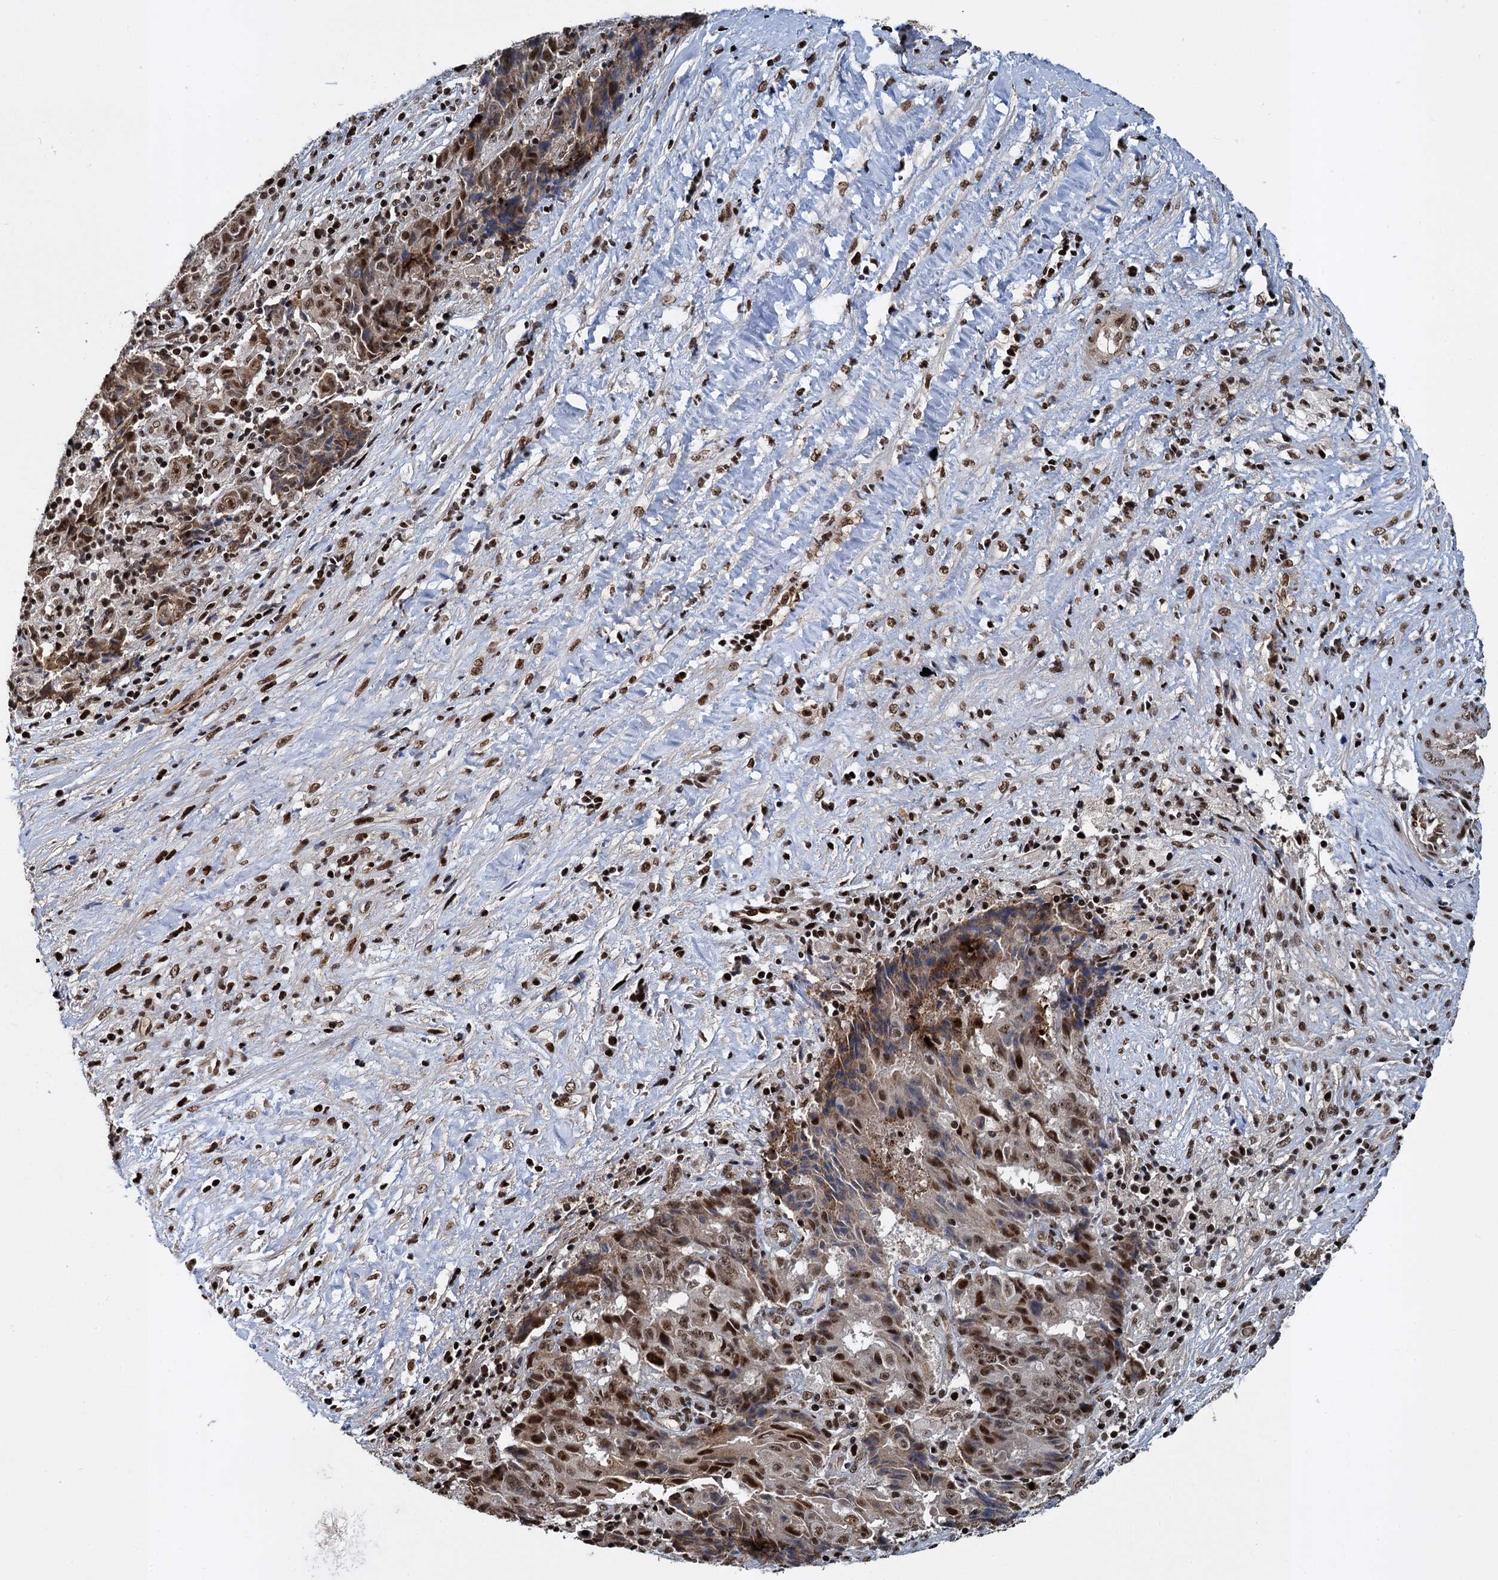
{"staining": {"intensity": "moderate", "quantity": ">75%", "location": "nuclear"}, "tissue": "ovarian cancer", "cell_type": "Tumor cells", "image_type": "cancer", "snomed": [{"axis": "morphology", "description": "Carcinoma, endometroid"}, {"axis": "topography", "description": "Ovary"}], "caption": "Immunohistochemistry (IHC) (DAB) staining of human ovarian cancer (endometroid carcinoma) displays moderate nuclear protein expression in about >75% of tumor cells.", "gene": "ANKRD49", "patient": {"sex": "female", "age": 42}}